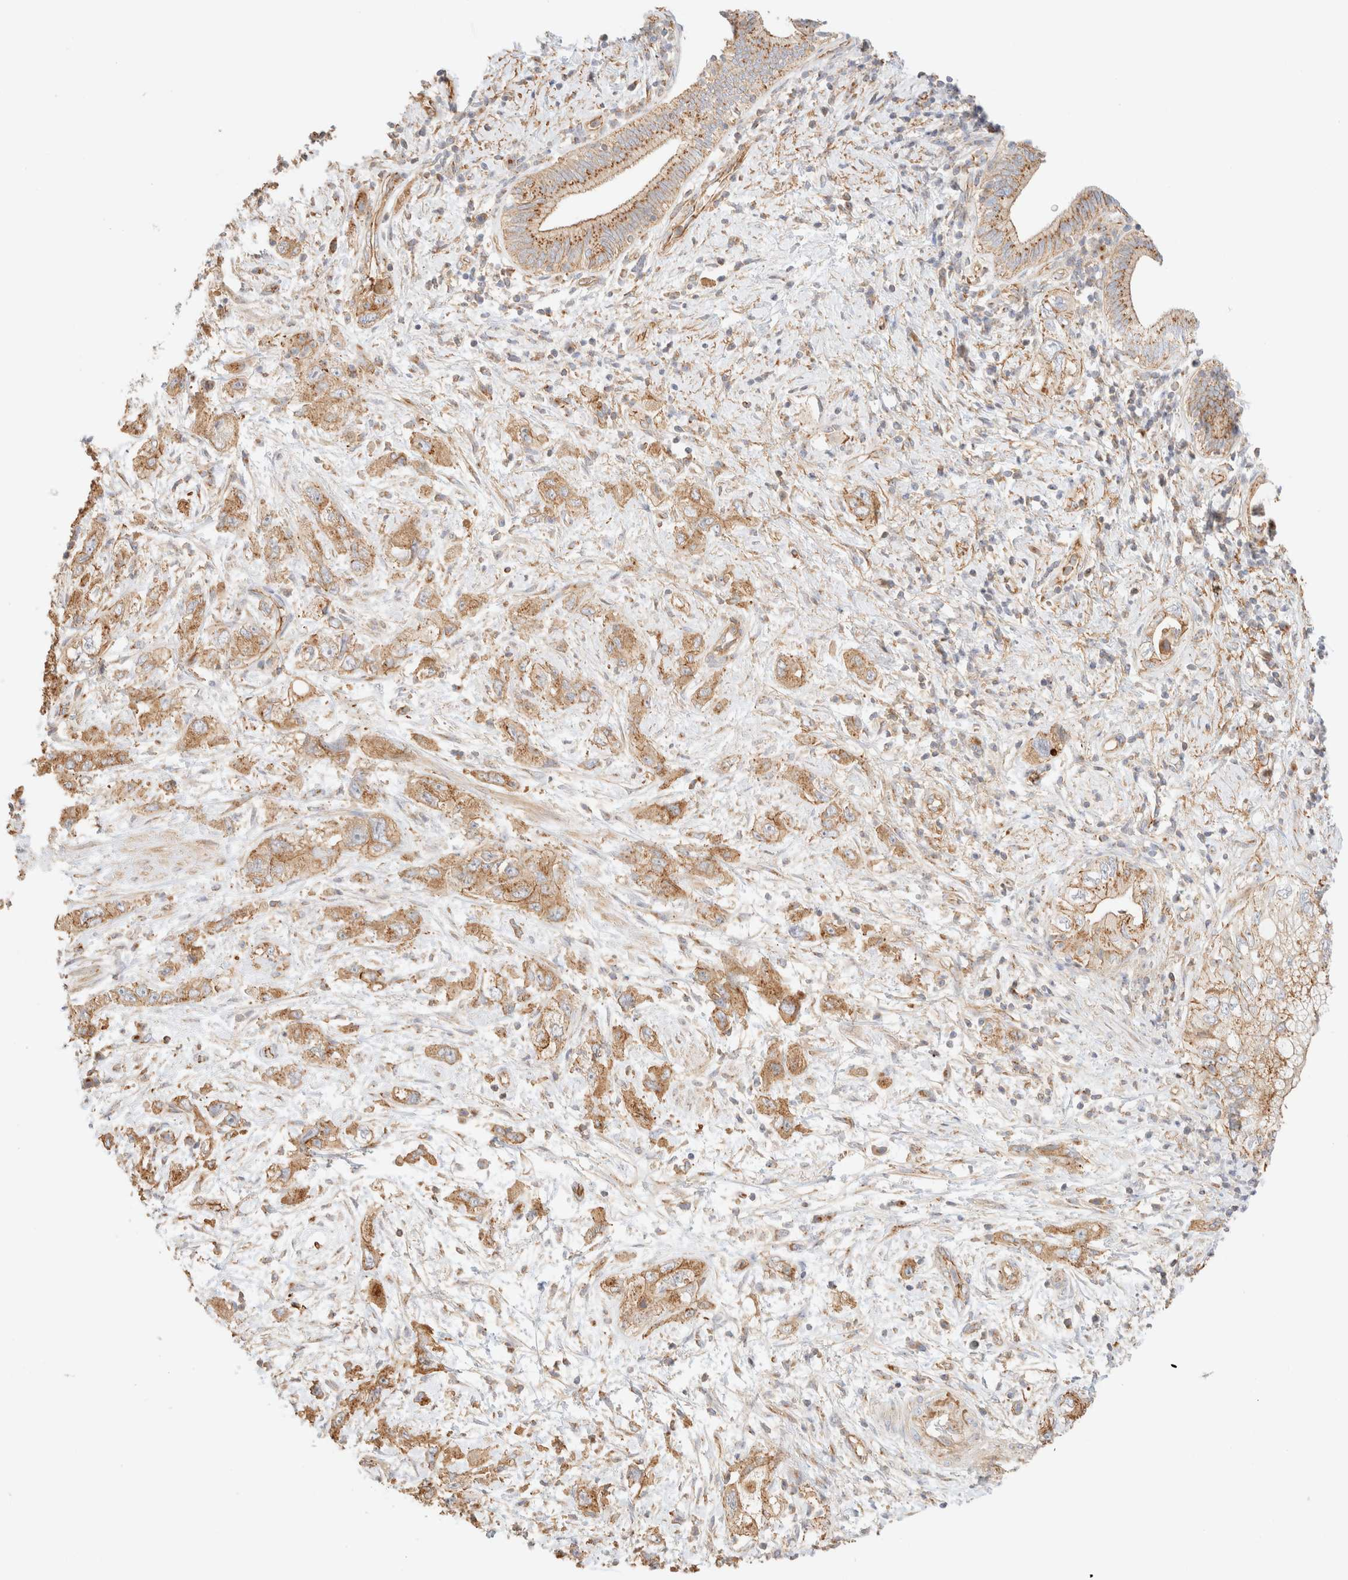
{"staining": {"intensity": "moderate", "quantity": ">75%", "location": "cytoplasmic/membranous"}, "tissue": "pancreatic cancer", "cell_type": "Tumor cells", "image_type": "cancer", "snomed": [{"axis": "morphology", "description": "Adenocarcinoma, NOS"}, {"axis": "topography", "description": "Pancreas"}], "caption": "An IHC image of neoplastic tissue is shown. Protein staining in brown highlights moderate cytoplasmic/membranous positivity in pancreatic cancer (adenocarcinoma) within tumor cells.", "gene": "MYO10", "patient": {"sex": "female", "age": 73}}